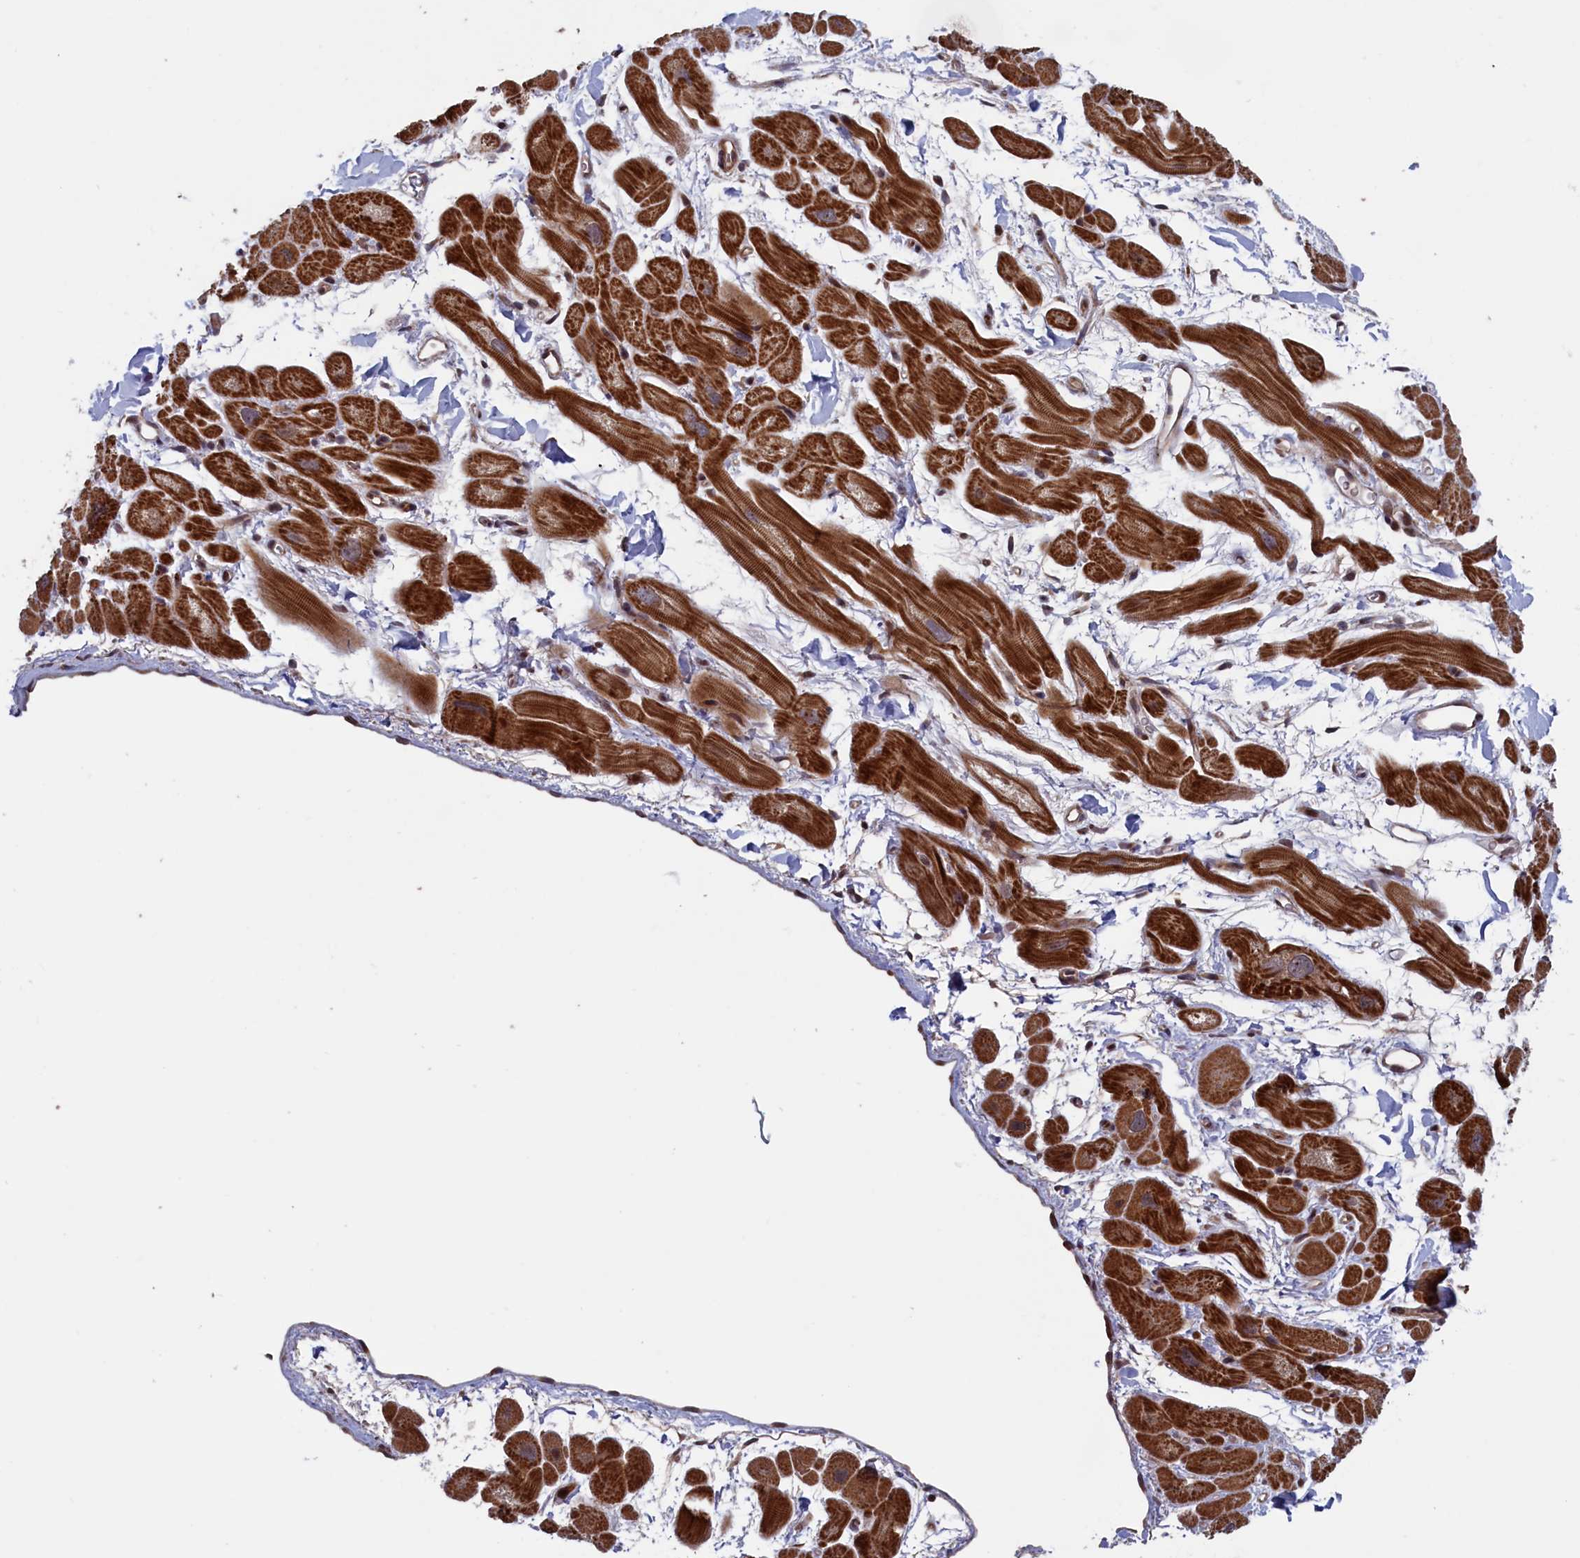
{"staining": {"intensity": "strong", "quantity": ">75%", "location": "cytoplasmic/membranous"}, "tissue": "heart muscle", "cell_type": "Cardiomyocytes", "image_type": "normal", "snomed": [{"axis": "morphology", "description": "Normal tissue, NOS"}, {"axis": "topography", "description": "Heart"}], "caption": "A high amount of strong cytoplasmic/membranous expression is seen in approximately >75% of cardiomyocytes in benign heart muscle.", "gene": "LSG1", "patient": {"sex": "male", "age": 49}}